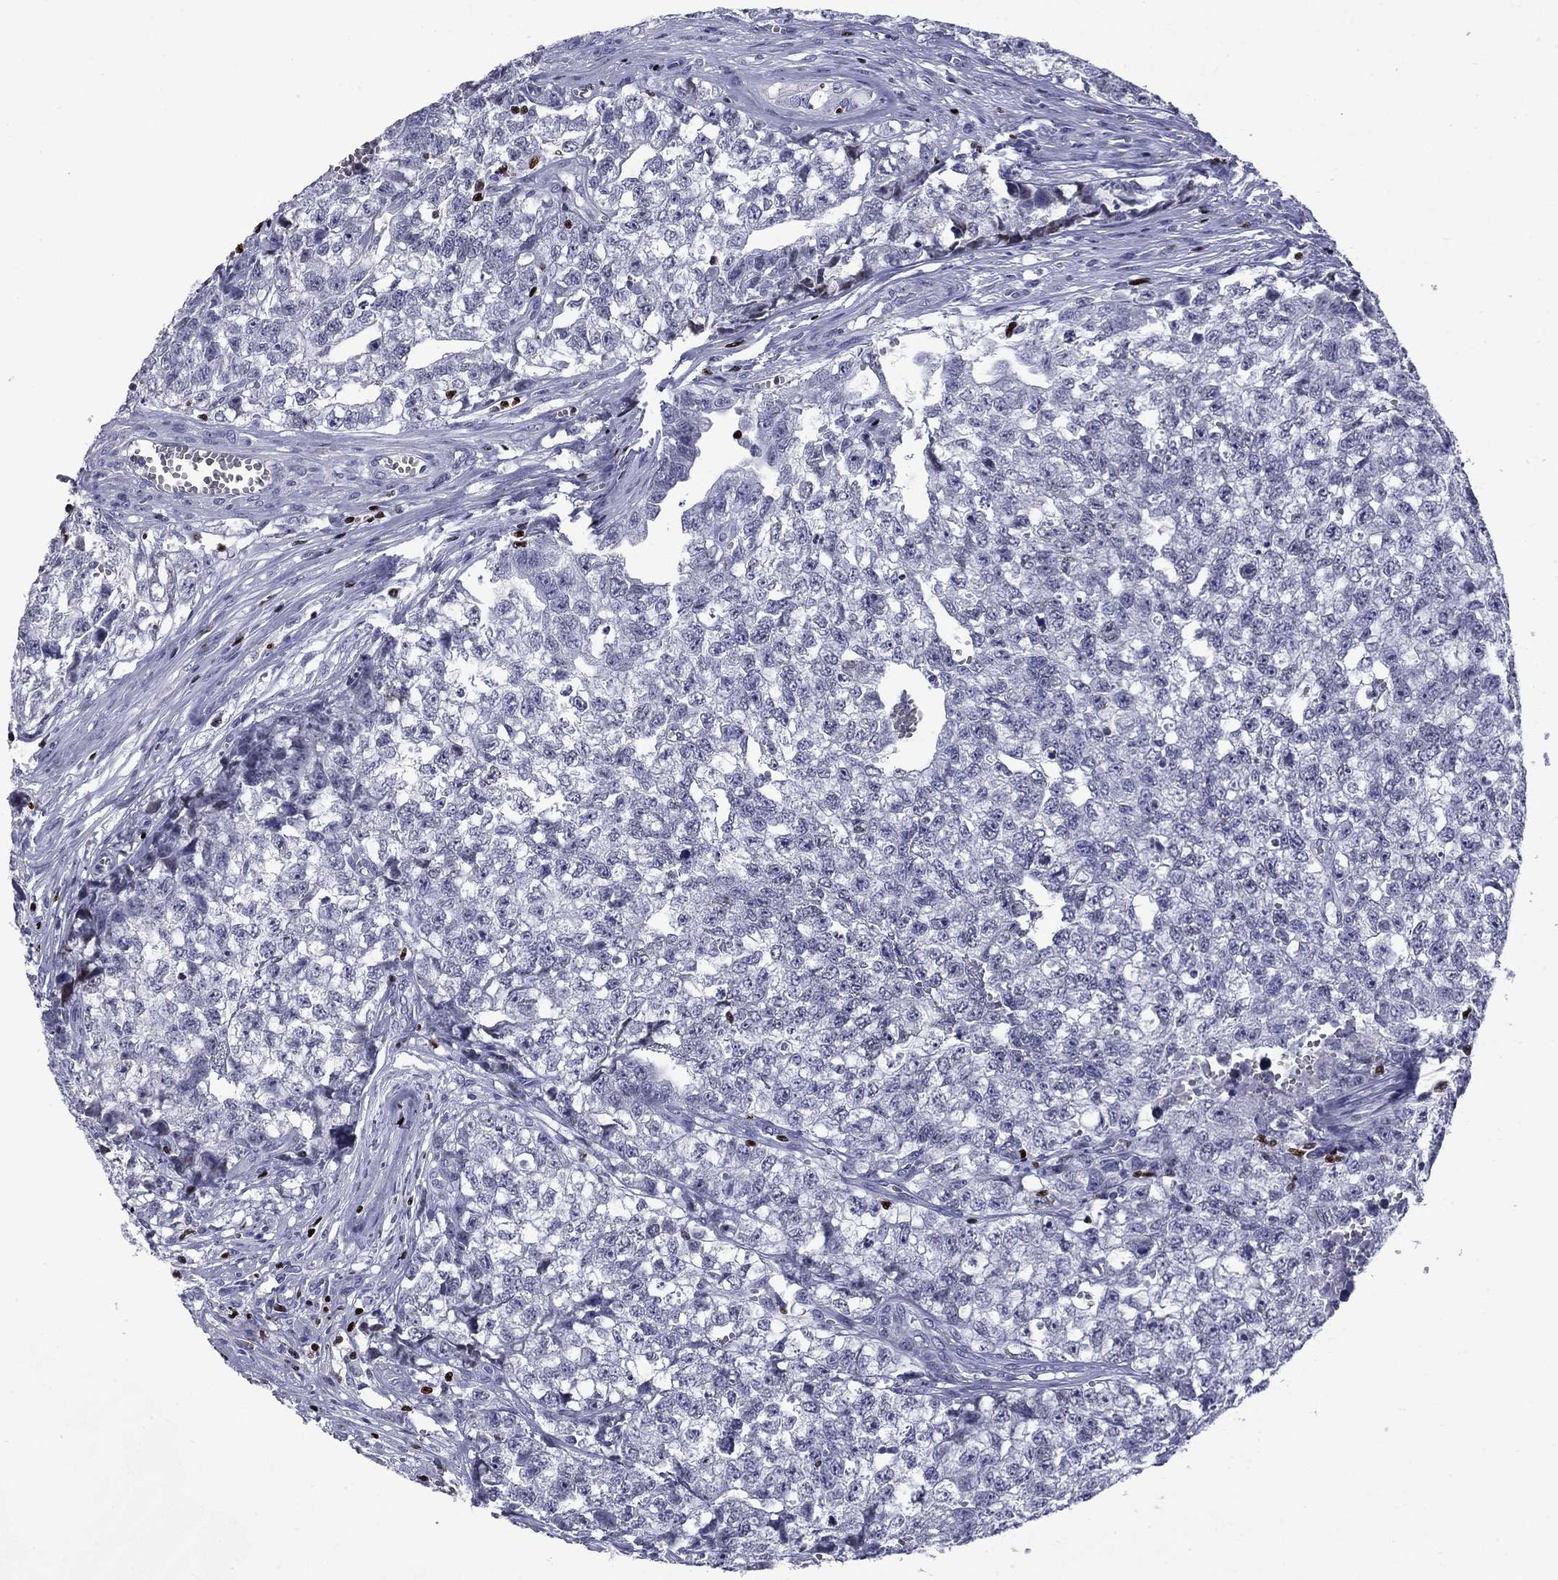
{"staining": {"intensity": "negative", "quantity": "none", "location": "none"}, "tissue": "testis cancer", "cell_type": "Tumor cells", "image_type": "cancer", "snomed": [{"axis": "morphology", "description": "Seminoma, NOS"}, {"axis": "morphology", "description": "Carcinoma, Embryonal, NOS"}, {"axis": "topography", "description": "Testis"}], "caption": "Histopathology image shows no significant protein positivity in tumor cells of testis seminoma.", "gene": "IKZF3", "patient": {"sex": "male", "age": 22}}